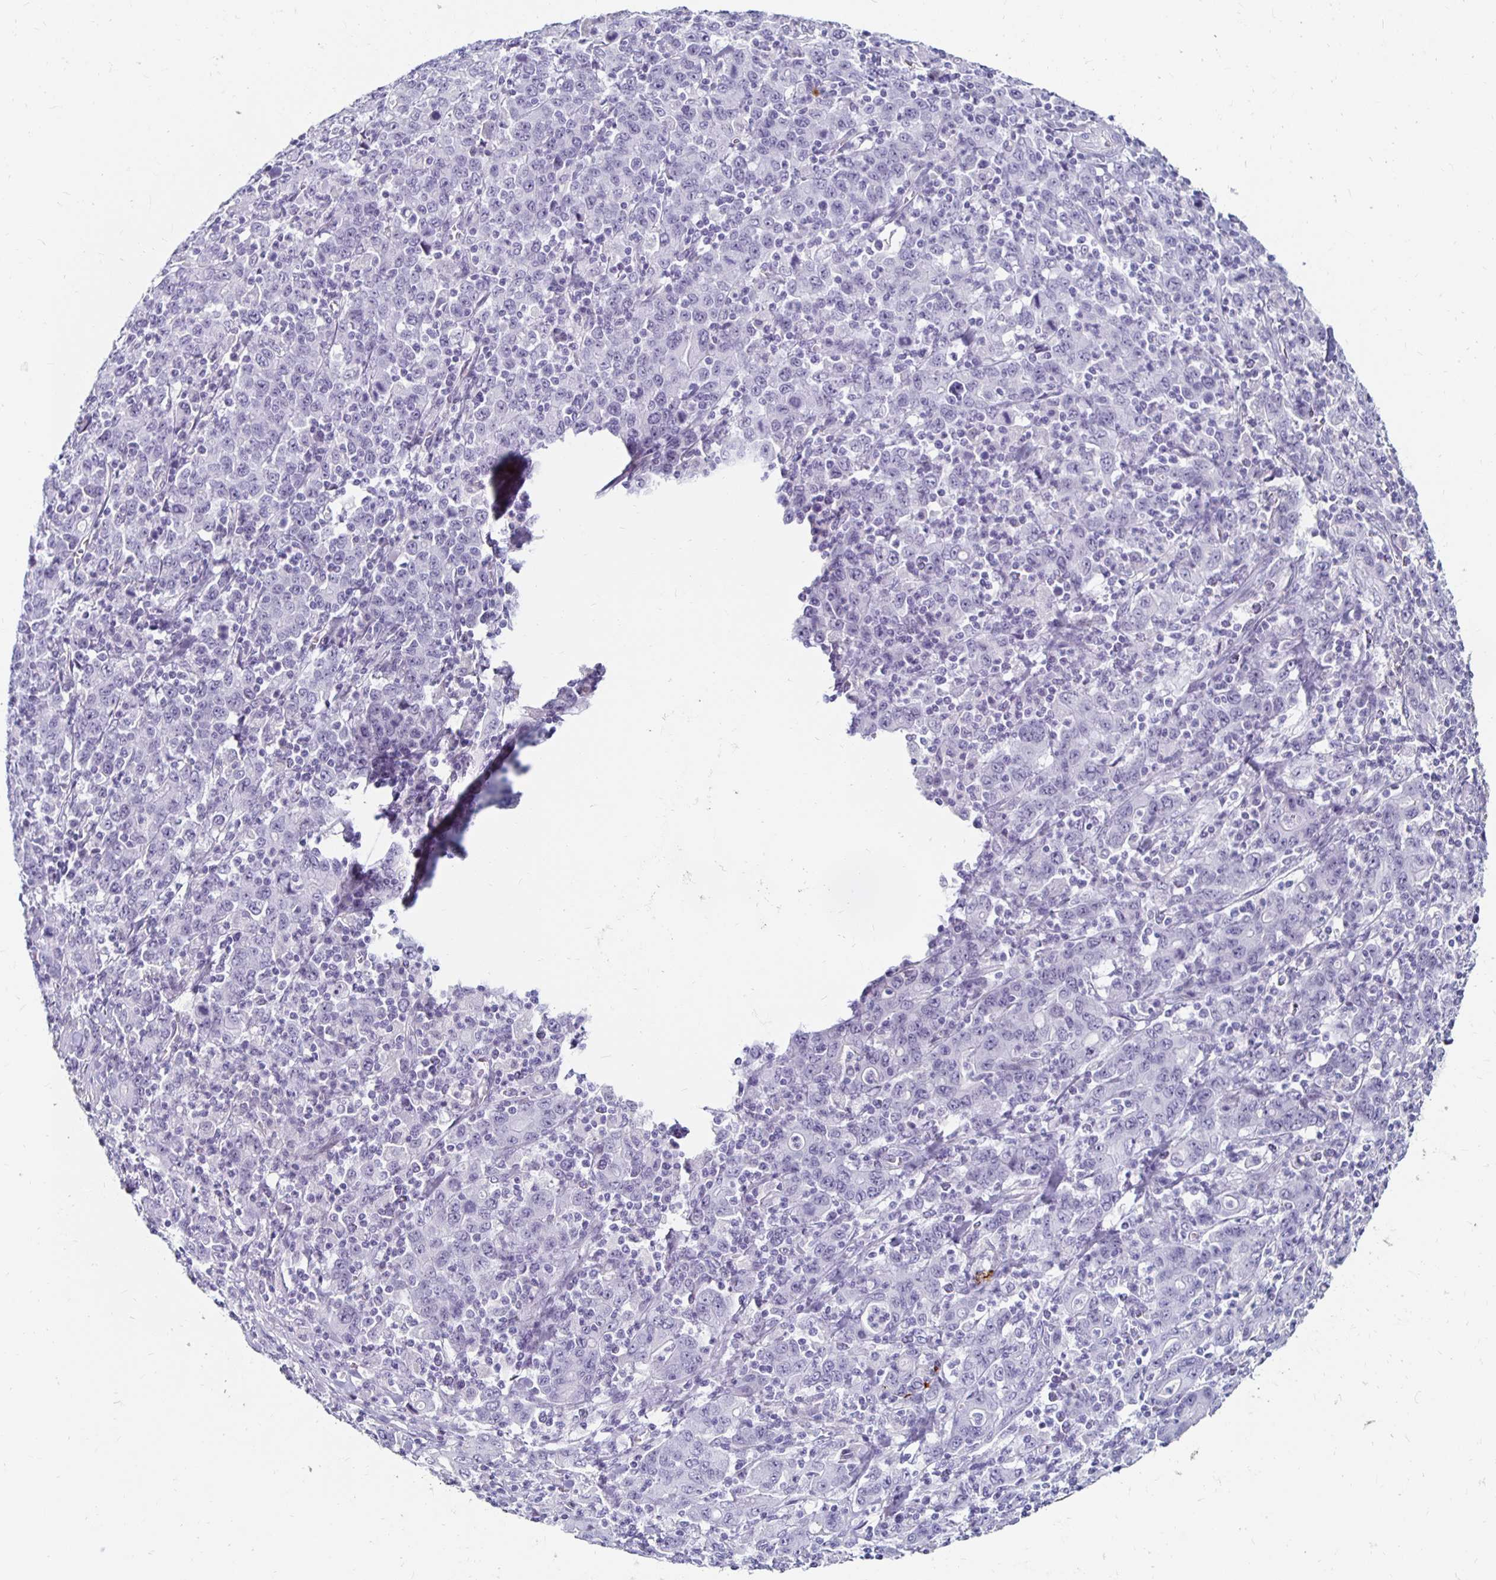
{"staining": {"intensity": "negative", "quantity": "none", "location": "none"}, "tissue": "stomach cancer", "cell_type": "Tumor cells", "image_type": "cancer", "snomed": [{"axis": "morphology", "description": "Adenocarcinoma, NOS"}, {"axis": "topography", "description": "Stomach, upper"}], "caption": "Immunohistochemistry (IHC) of human stomach cancer shows no staining in tumor cells.", "gene": "KCNQ2", "patient": {"sex": "male", "age": 69}}